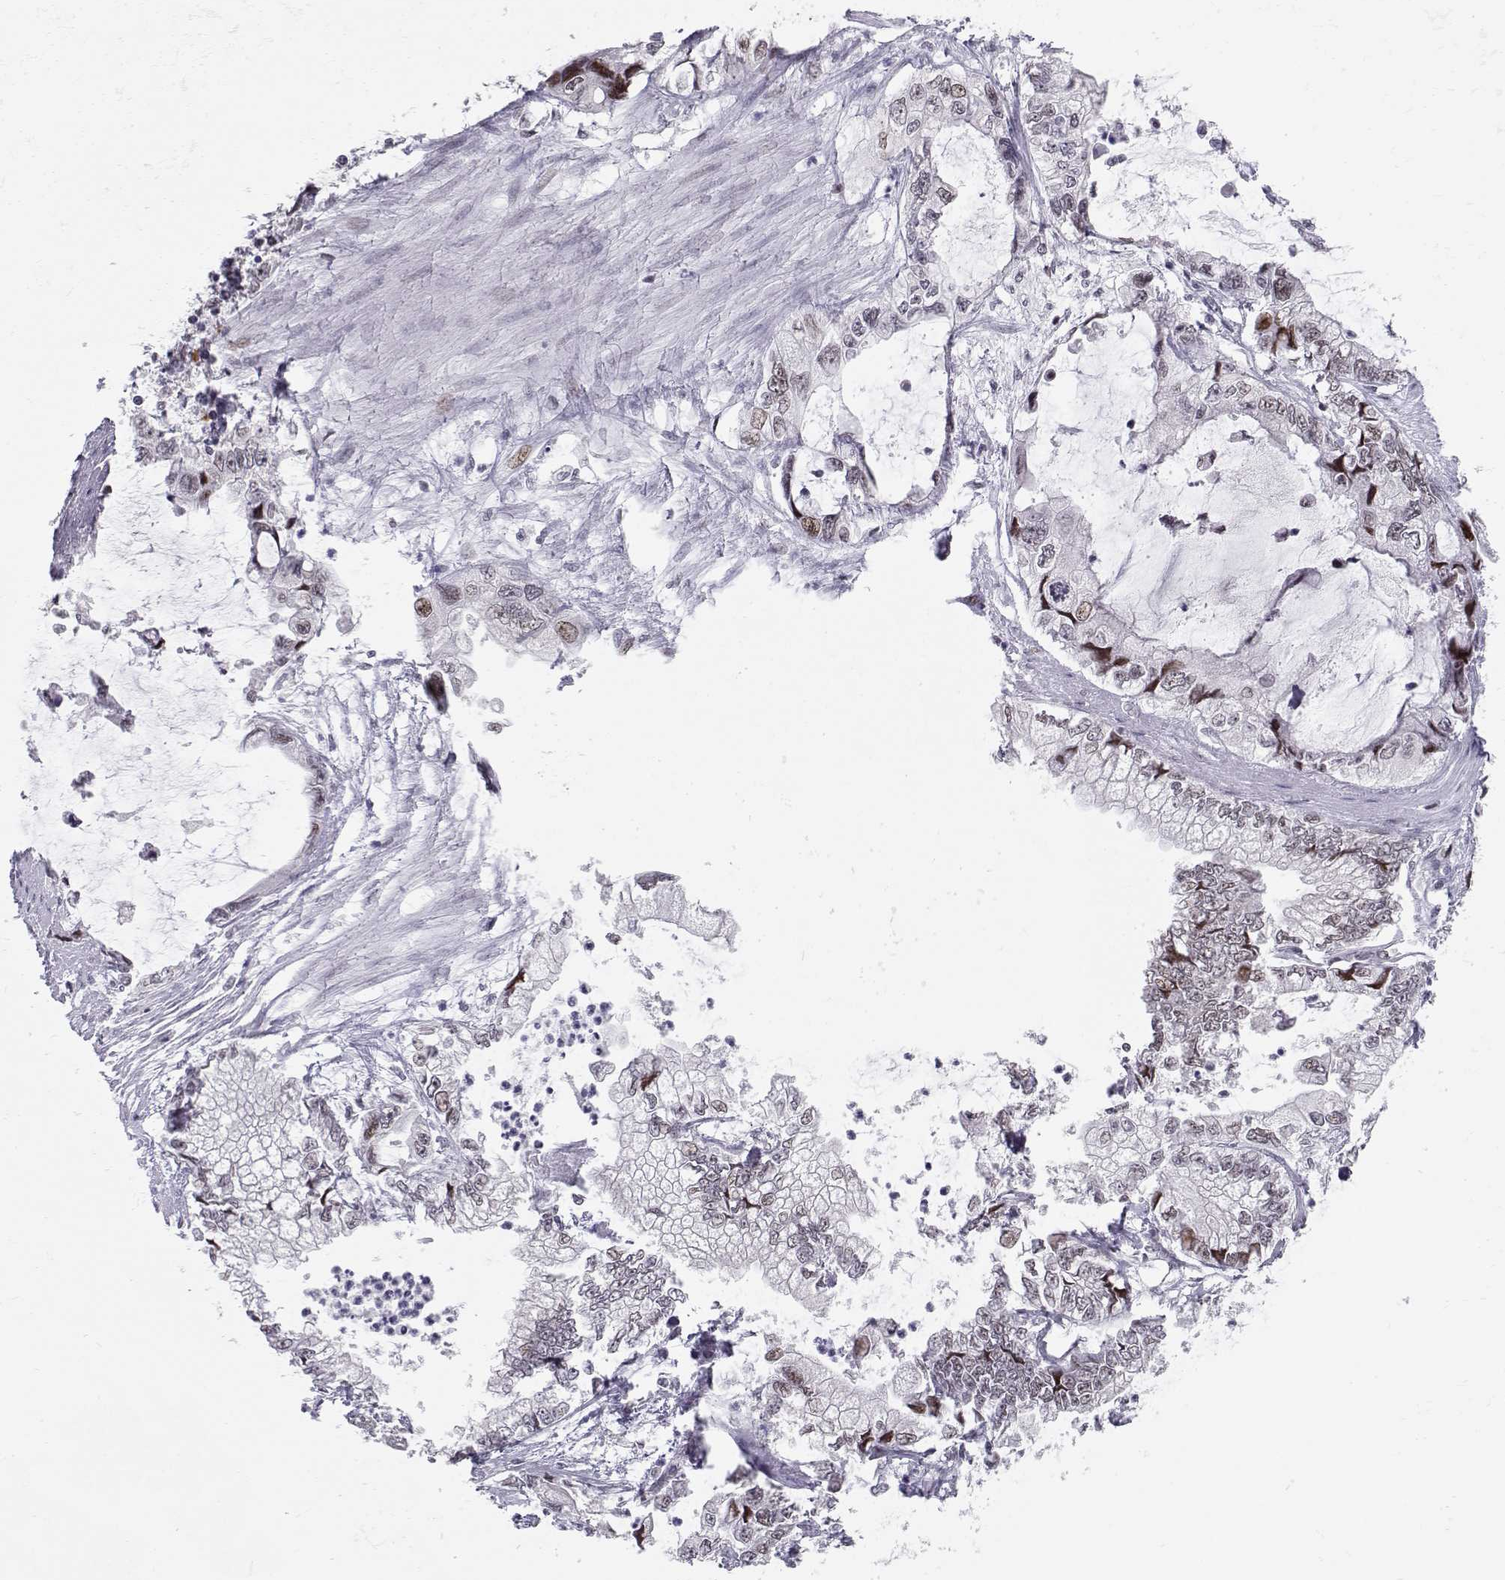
{"staining": {"intensity": "weak", "quantity": "<25%", "location": "nuclear"}, "tissue": "stomach cancer", "cell_type": "Tumor cells", "image_type": "cancer", "snomed": [{"axis": "morphology", "description": "Adenocarcinoma, NOS"}, {"axis": "topography", "description": "Pancreas"}, {"axis": "topography", "description": "Stomach, upper"}, {"axis": "topography", "description": "Stomach"}], "caption": "An immunohistochemistry micrograph of adenocarcinoma (stomach) is shown. There is no staining in tumor cells of adenocarcinoma (stomach).", "gene": "SIX6", "patient": {"sex": "male", "age": 77}}